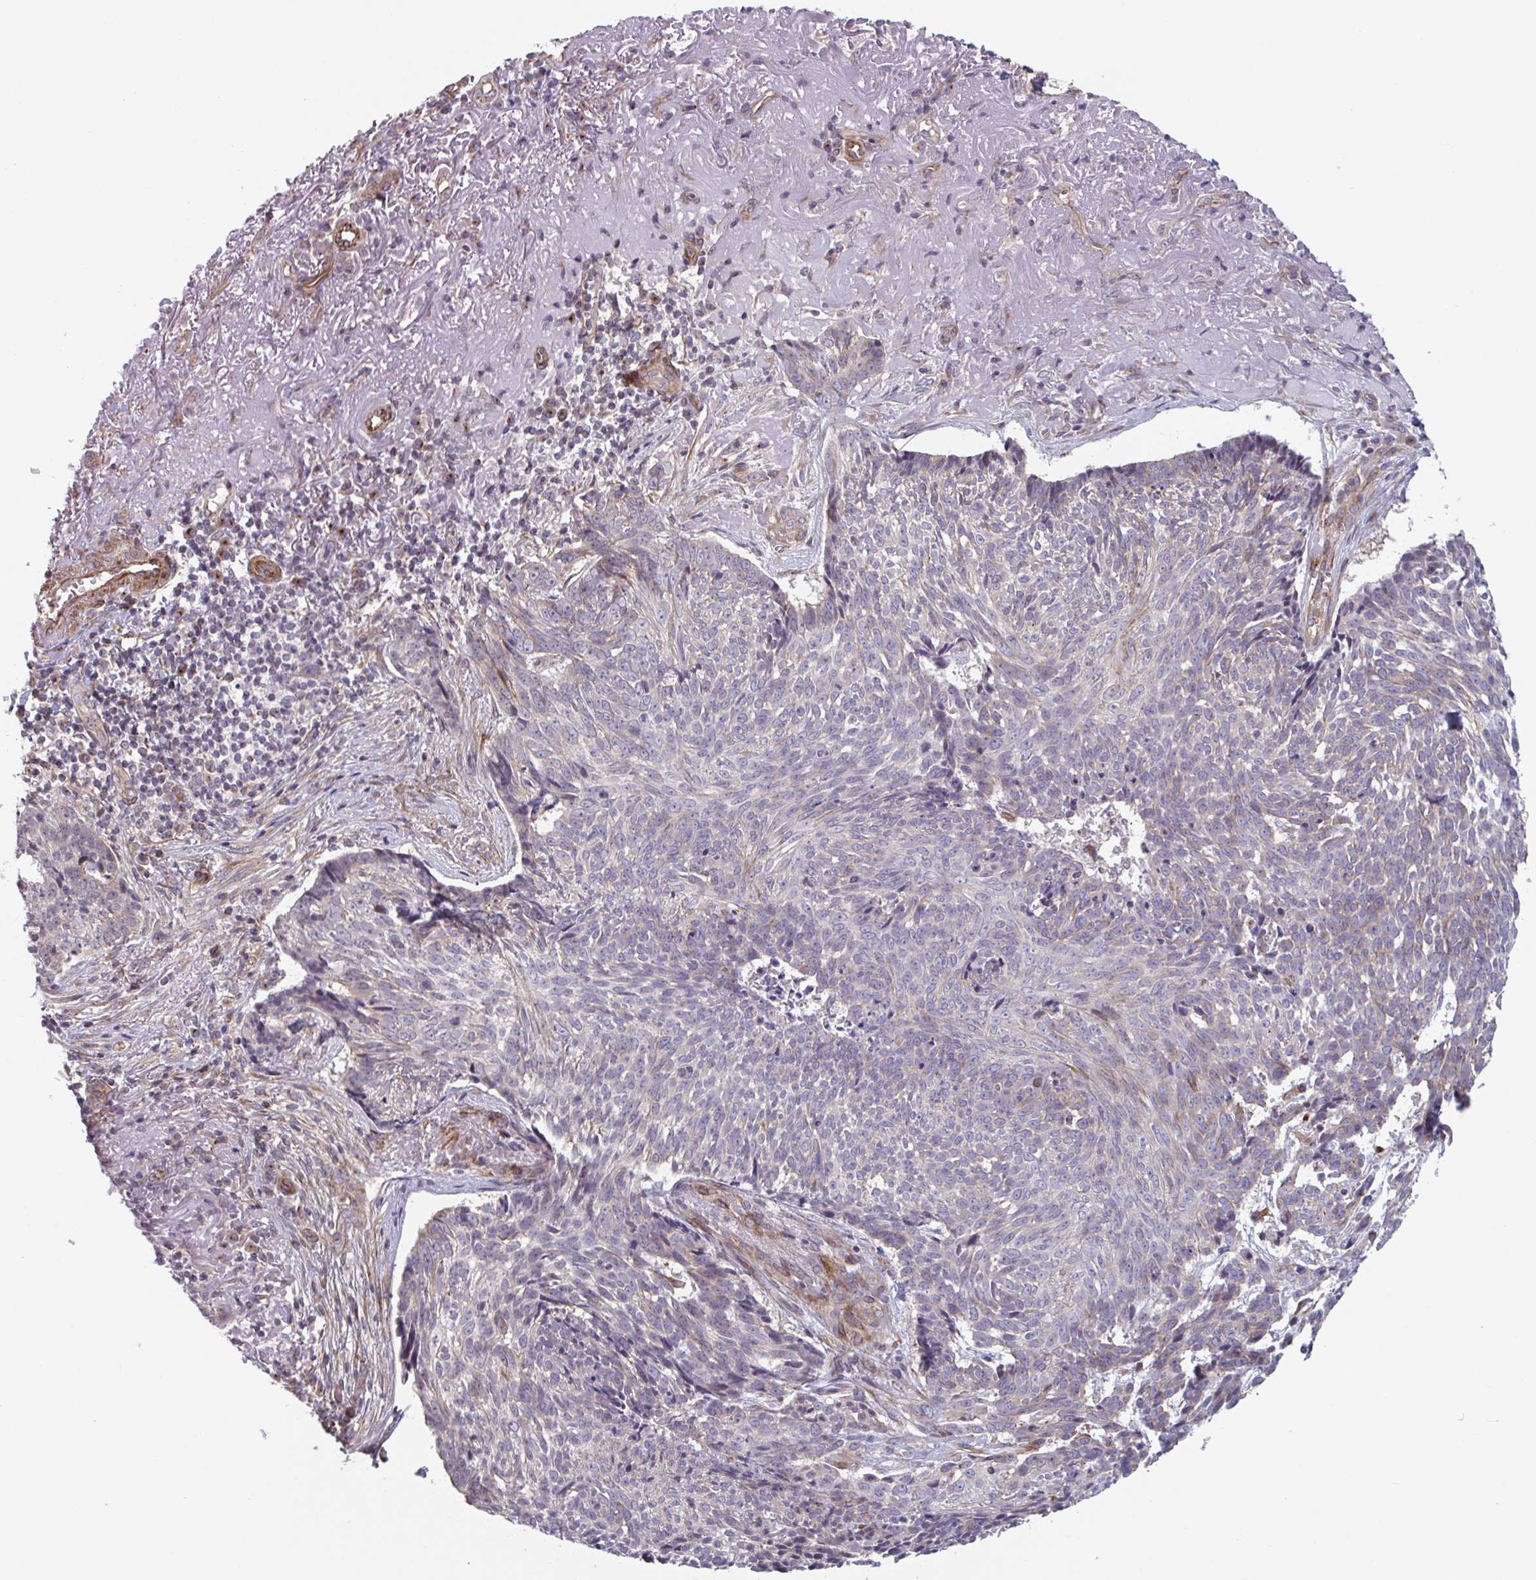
{"staining": {"intensity": "weak", "quantity": "<25%", "location": "cytoplasmic/membranous"}, "tissue": "skin cancer", "cell_type": "Tumor cells", "image_type": "cancer", "snomed": [{"axis": "morphology", "description": "Basal cell carcinoma"}, {"axis": "topography", "description": "Skin"}, {"axis": "topography", "description": "Skin of face"}], "caption": "Immunohistochemical staining of human basal cell carcinoma (skin) exhibits no significant expression in tumor cells.", "gene": "TNFSF10", "patient": {"sex": "female", "age": 95}}